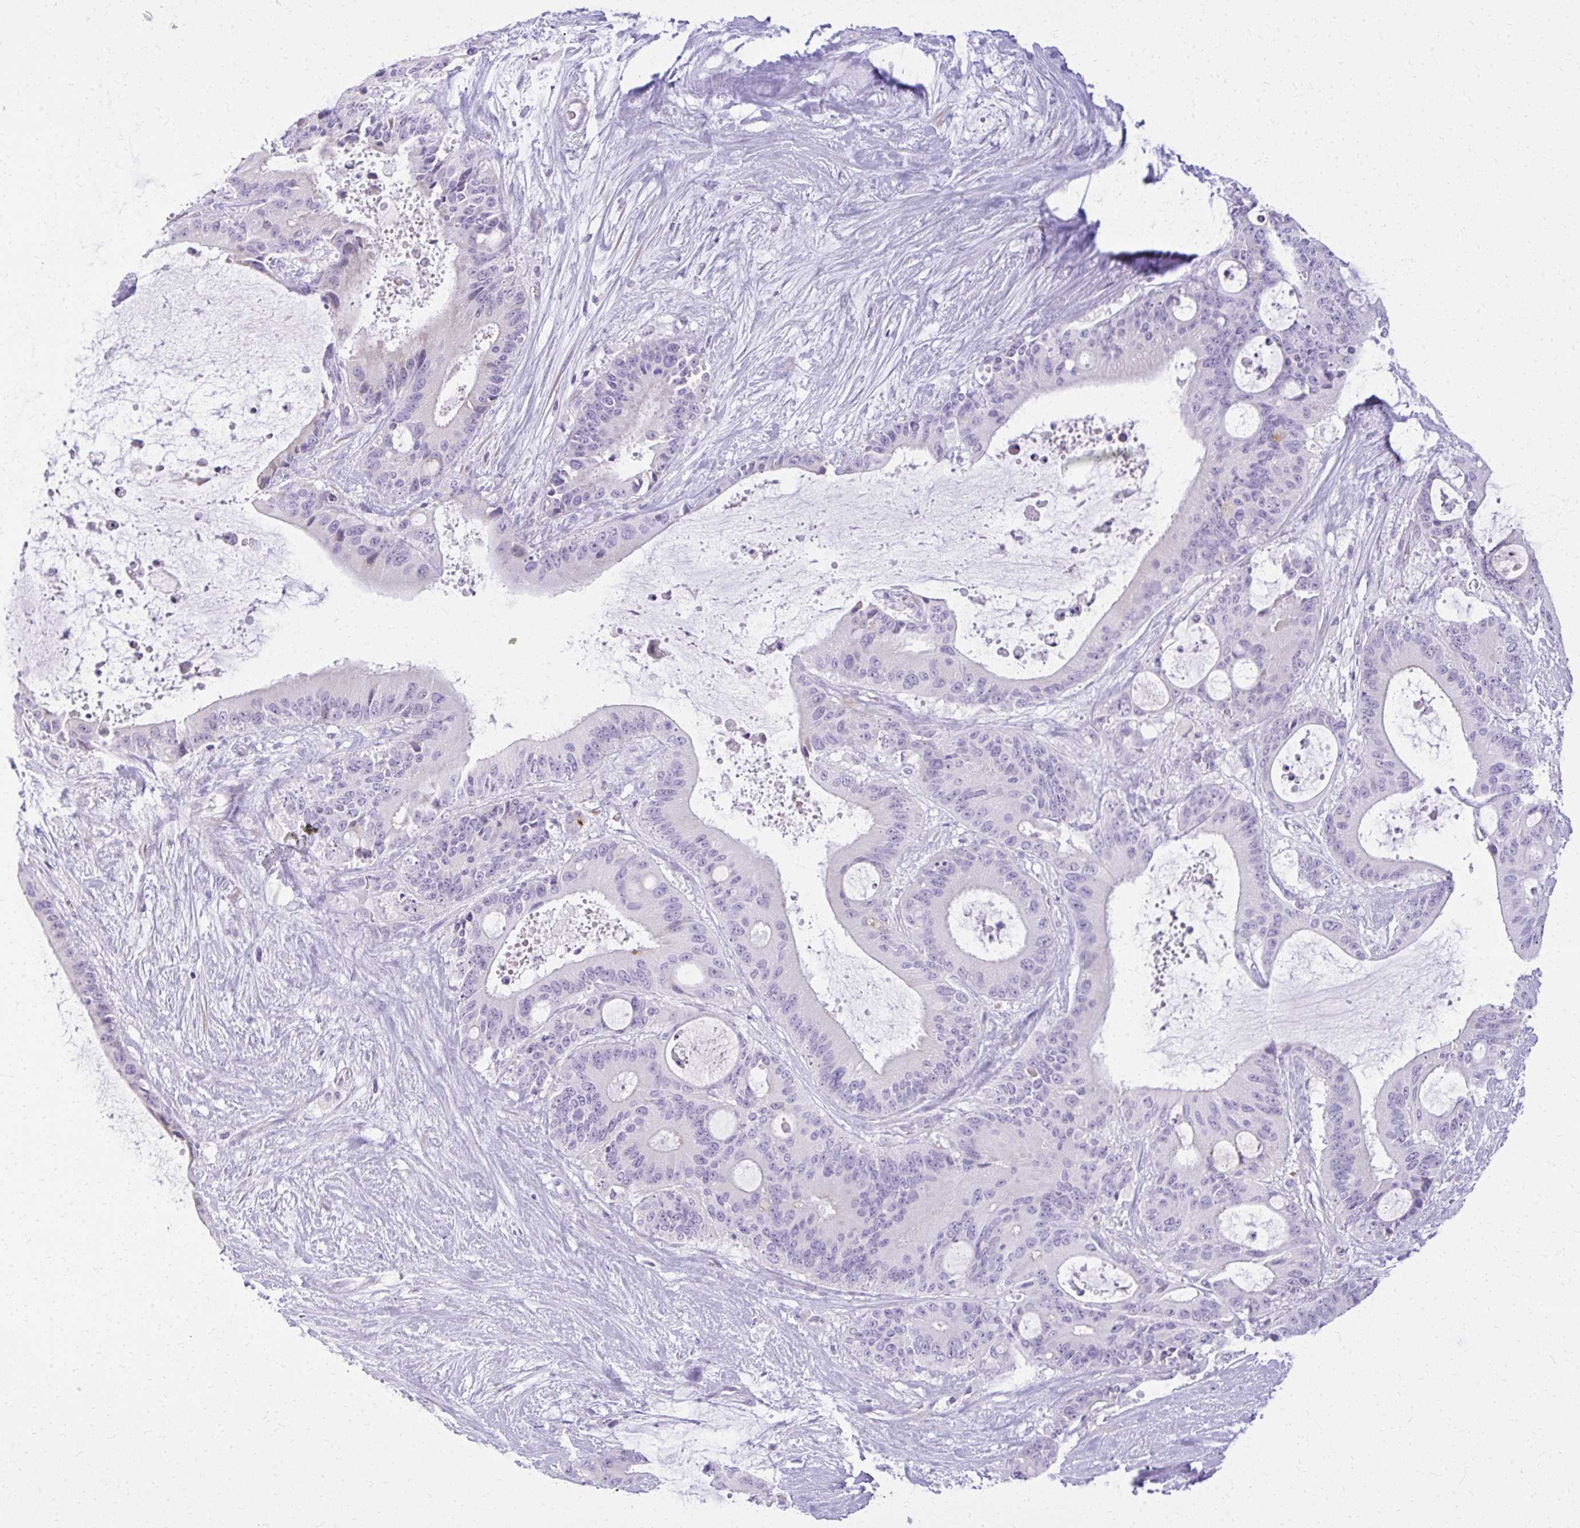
{"staining": {"intensity": "negative", "quantity": "none", "location": "none"}, "tissue": "liver cancer", "cell_type": "Tumor cells", "image_type": "cancer", "snomed": [{"axis": "morphology", "description": "Normal tissue, NOS"}, {"axis": "morphology", "description": "Cholangiocarcinoma"}, {"axis": "topography", "description": "Liver"}, {"axis": "topography", "description": "Peripheral nerve tissue"}], "caption": "High magnification brightfield microscopy of cholangiocarcinoma (liver) stained with DAB (3,3'-diaminobenzidine) (brown) and counterstained with hematoxylin (blue): tumor cells show no significant staining.", "gene": "PRAP1", "patient": {"sex": "female", "age": 73}}